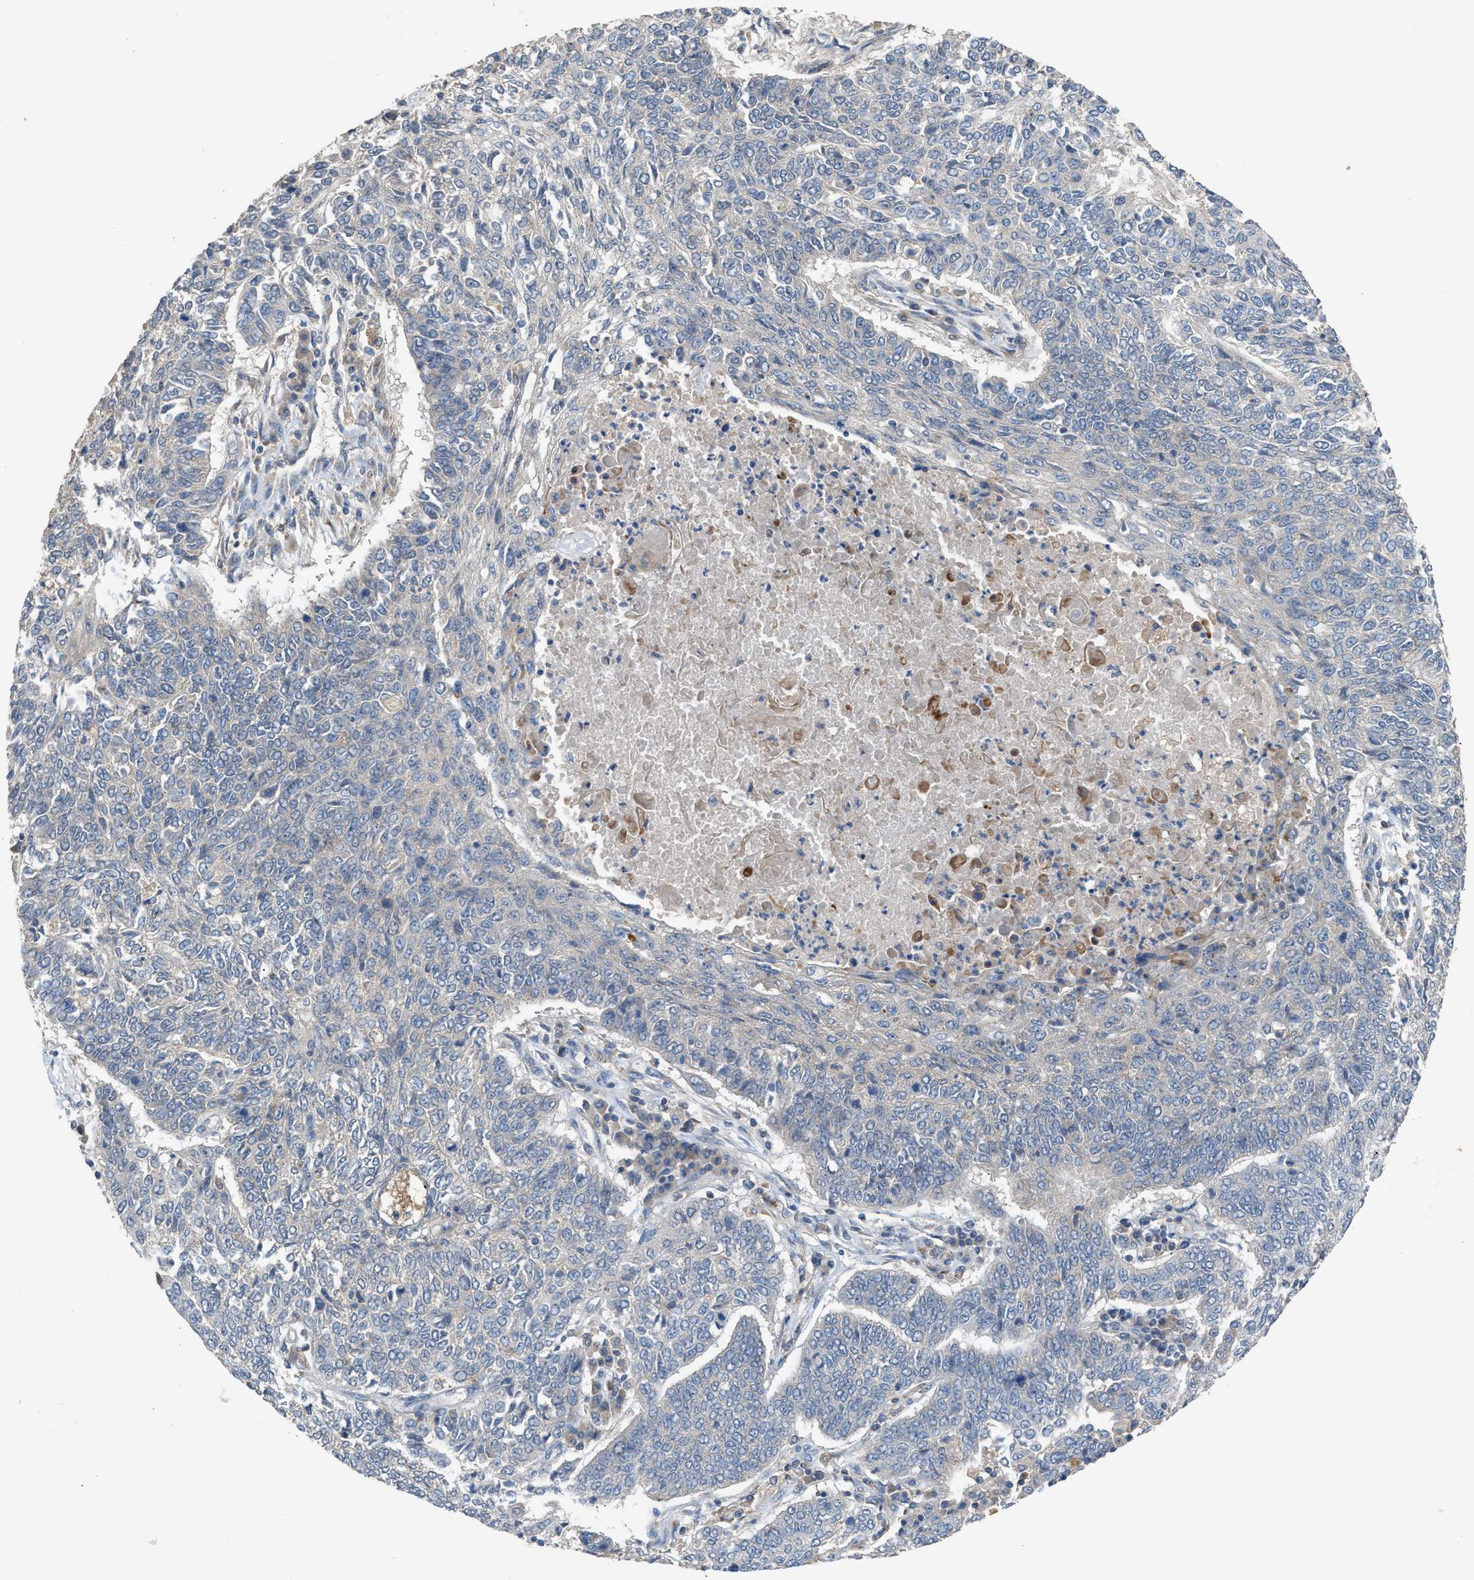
{"staining": {"intensity": "negative", "quantity": "none", "location": "none"}, "tissue": "lung cancer", "cell_type": "Tumor cells", "image_type": "cancer", "snomed": [{"axis": "morphology", "description": "Normal tissue, NOS"}, {"axis": "morphology", "description": "Squamous cell carcinoma, NOS"}, {"axis": "topography", "description": "Cartilage tissue"}, {"axis": "topography", "description": "Bronchus"}, {"axis": "topography", "description": "Lung"}], "caption": "Lung cancer was stained to show a protein in brown. There is no significant positivity in tumor cells.", "gene": "TPK1", "patient": {"sex": "female", "age": 49}}